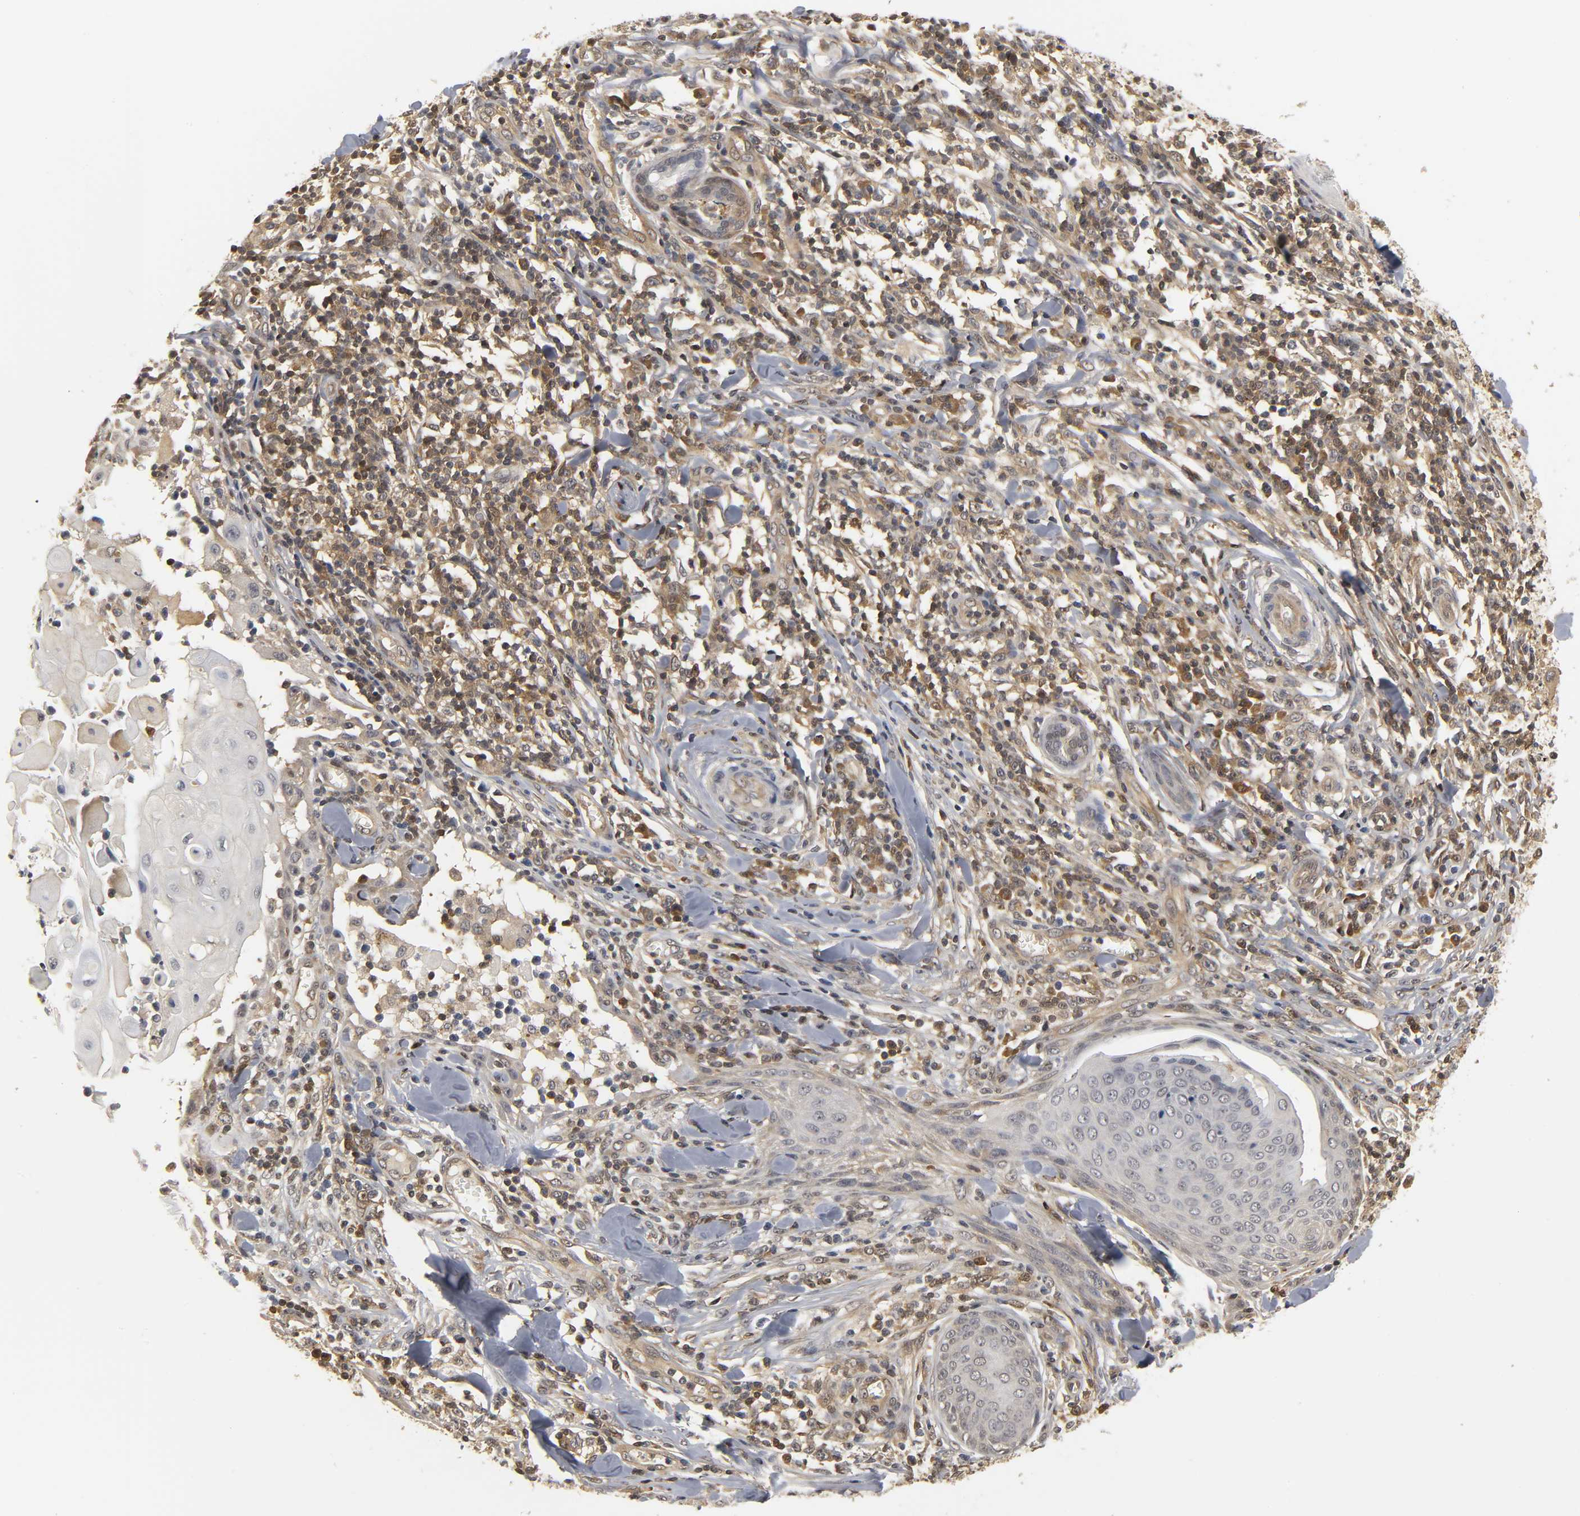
{"staining": {"intensity": "moderate", "quantity": "<25%", "location": "cytoplasmic/membranous"}, "tissue": "skin cancer", "cell_type": "Tumor cells", "image_type": "cancer", "snomed": [{"axis": "morphology", "description": "Squamous cell carcinoma, NOS"}, {"axis": "topography", "description": "Skin"}], "caption": "Human skin squamous cell carcinoma stained with a brown dye exhibits moderate cytoplasmic/membranous positive expression in approximately <25% of tumor cells.", "gene": "PARK7", "patient": {"sex": "male", "age": 24}}